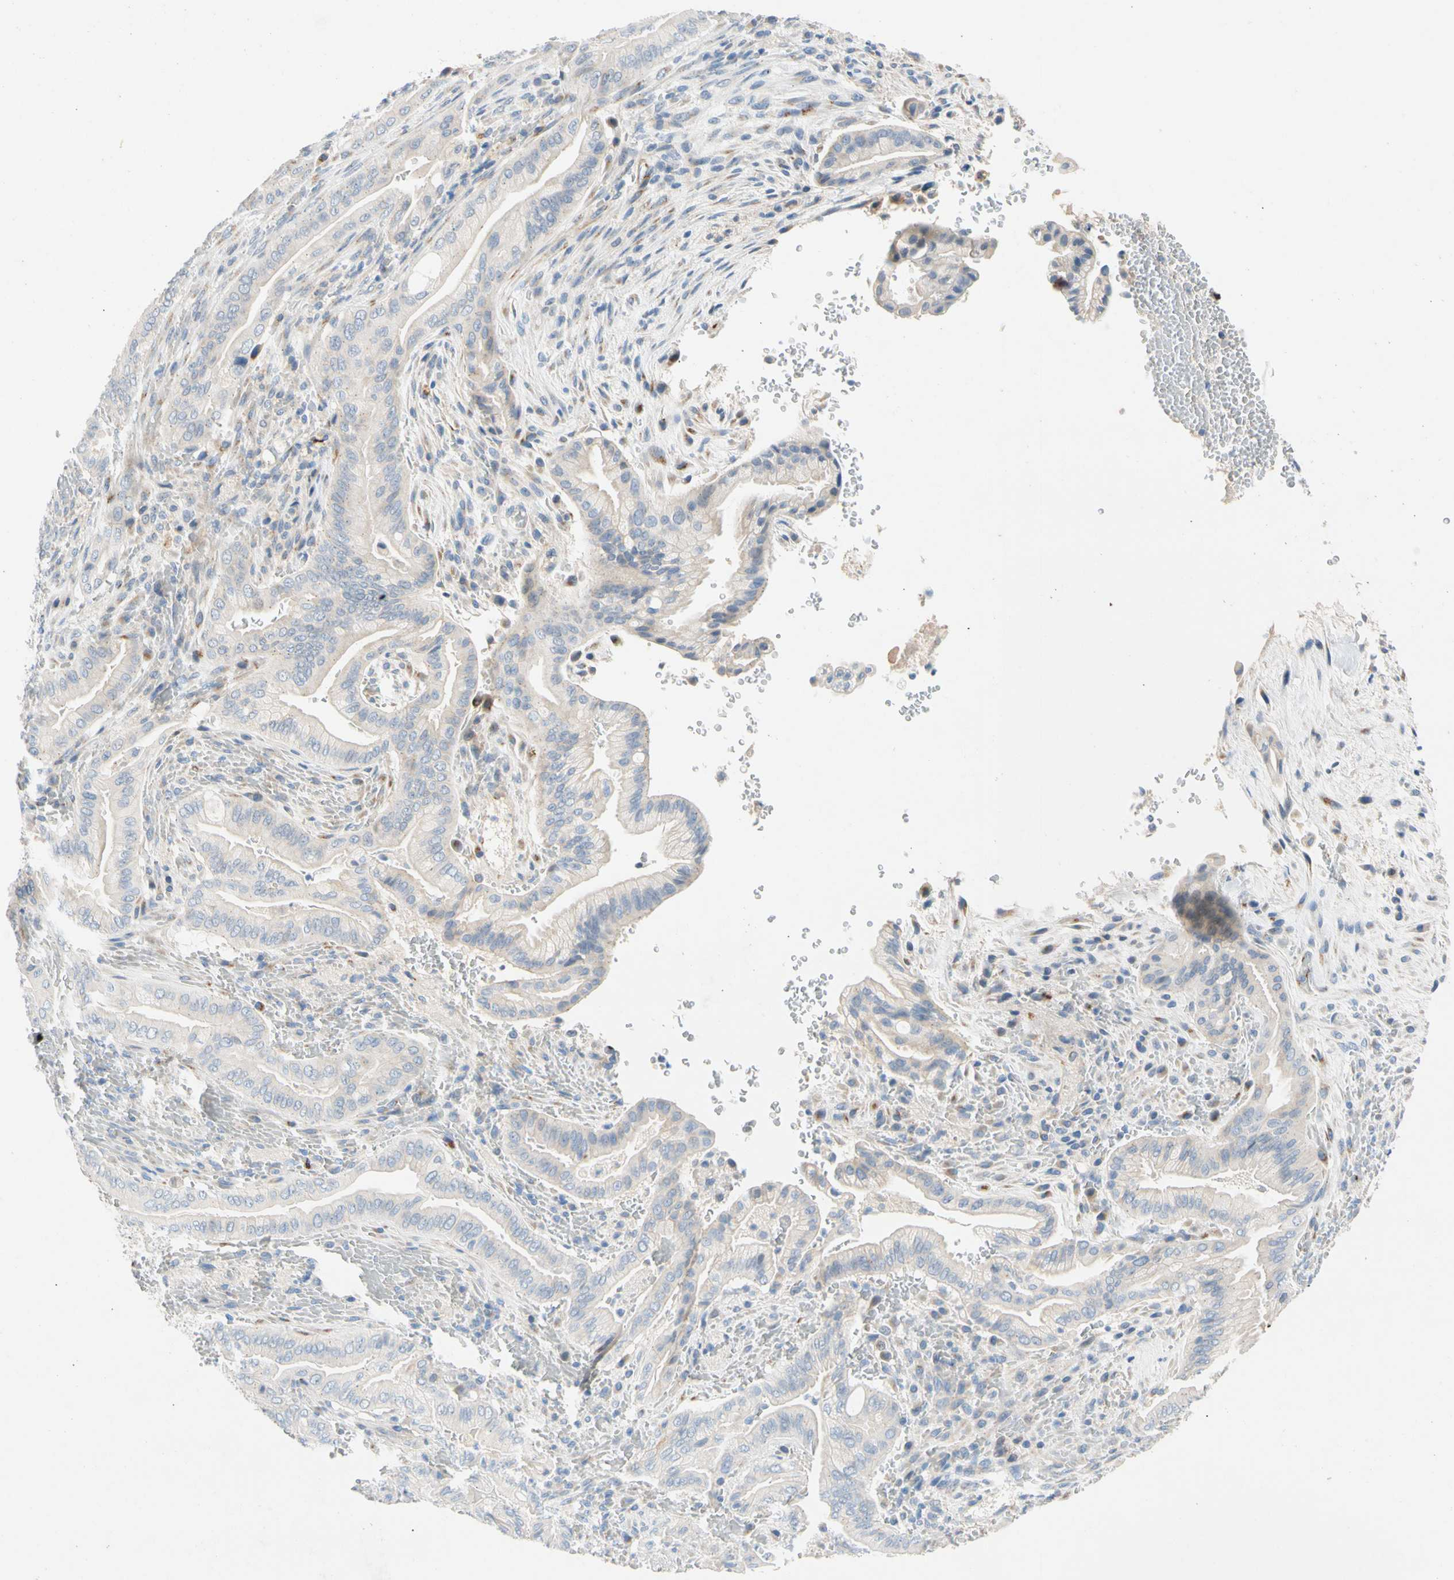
{"staining": {"intensity": "negative", "quantity": "none", "location": "none"}, "tissue": "liver cancer", "cell_type": "Tumor cells", "image_type": "cancer", "snomed": [{"axis": "morphology", "description": "Cholangiocarcinoma"}, {"axis": "topography", "description": "Liver"}], "caption": "There is no significant staining in tumor cells of liver cholangiocarcinoma.", "gene": "GASK1B", "patient": {"sex": "female", "age": 68}}